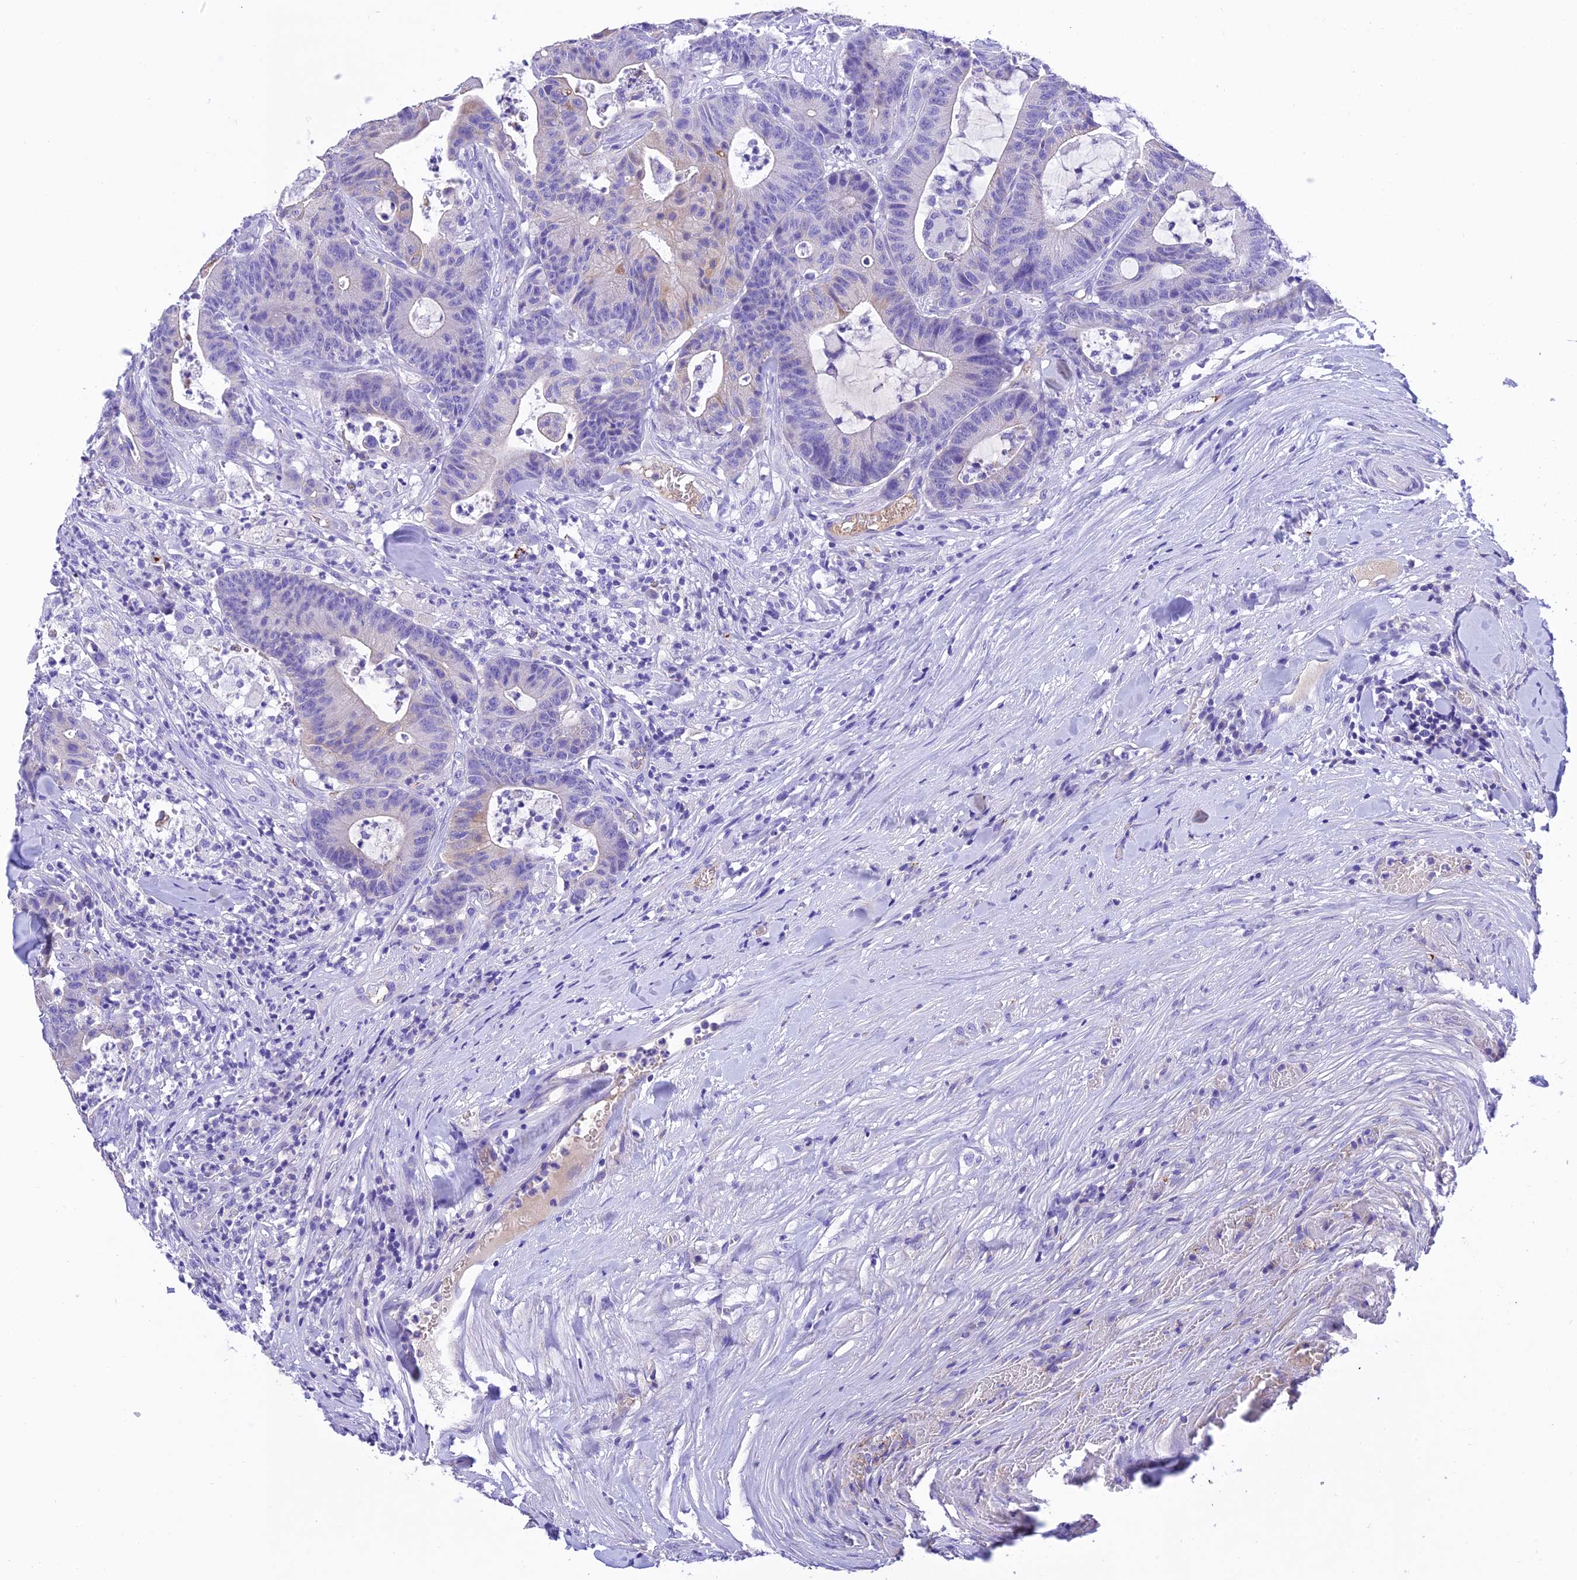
{"staining": {"intensity": "negative", "quantity": "none", "location": "none"}, "tissue": "colorectal cancer", "cell_type": "Tumor cells", "image_type": "cancer", "snomed": [{"axis": "morphology", "description": "Adenocarcinoma, NOS"}, {"axis": "topography", "description": "Colon"}], "caption": "Immunohistochemistry (IHC) image of neoplastic tissue: human colorectal cancer (adenocarcinoma) stained with DAB (3,3'-diaminobenzidine) shows no significant protein positivity in tumor cells. (Stains: DAB (3,3'-diaminobenzidine) immunohistochemistry (IHC) with hematoxylin counter stain, Microscopy: brightfield microscopy at high magnification).", "gene": "MS4A5", "patient": {"sex": "female", "age": 84}}